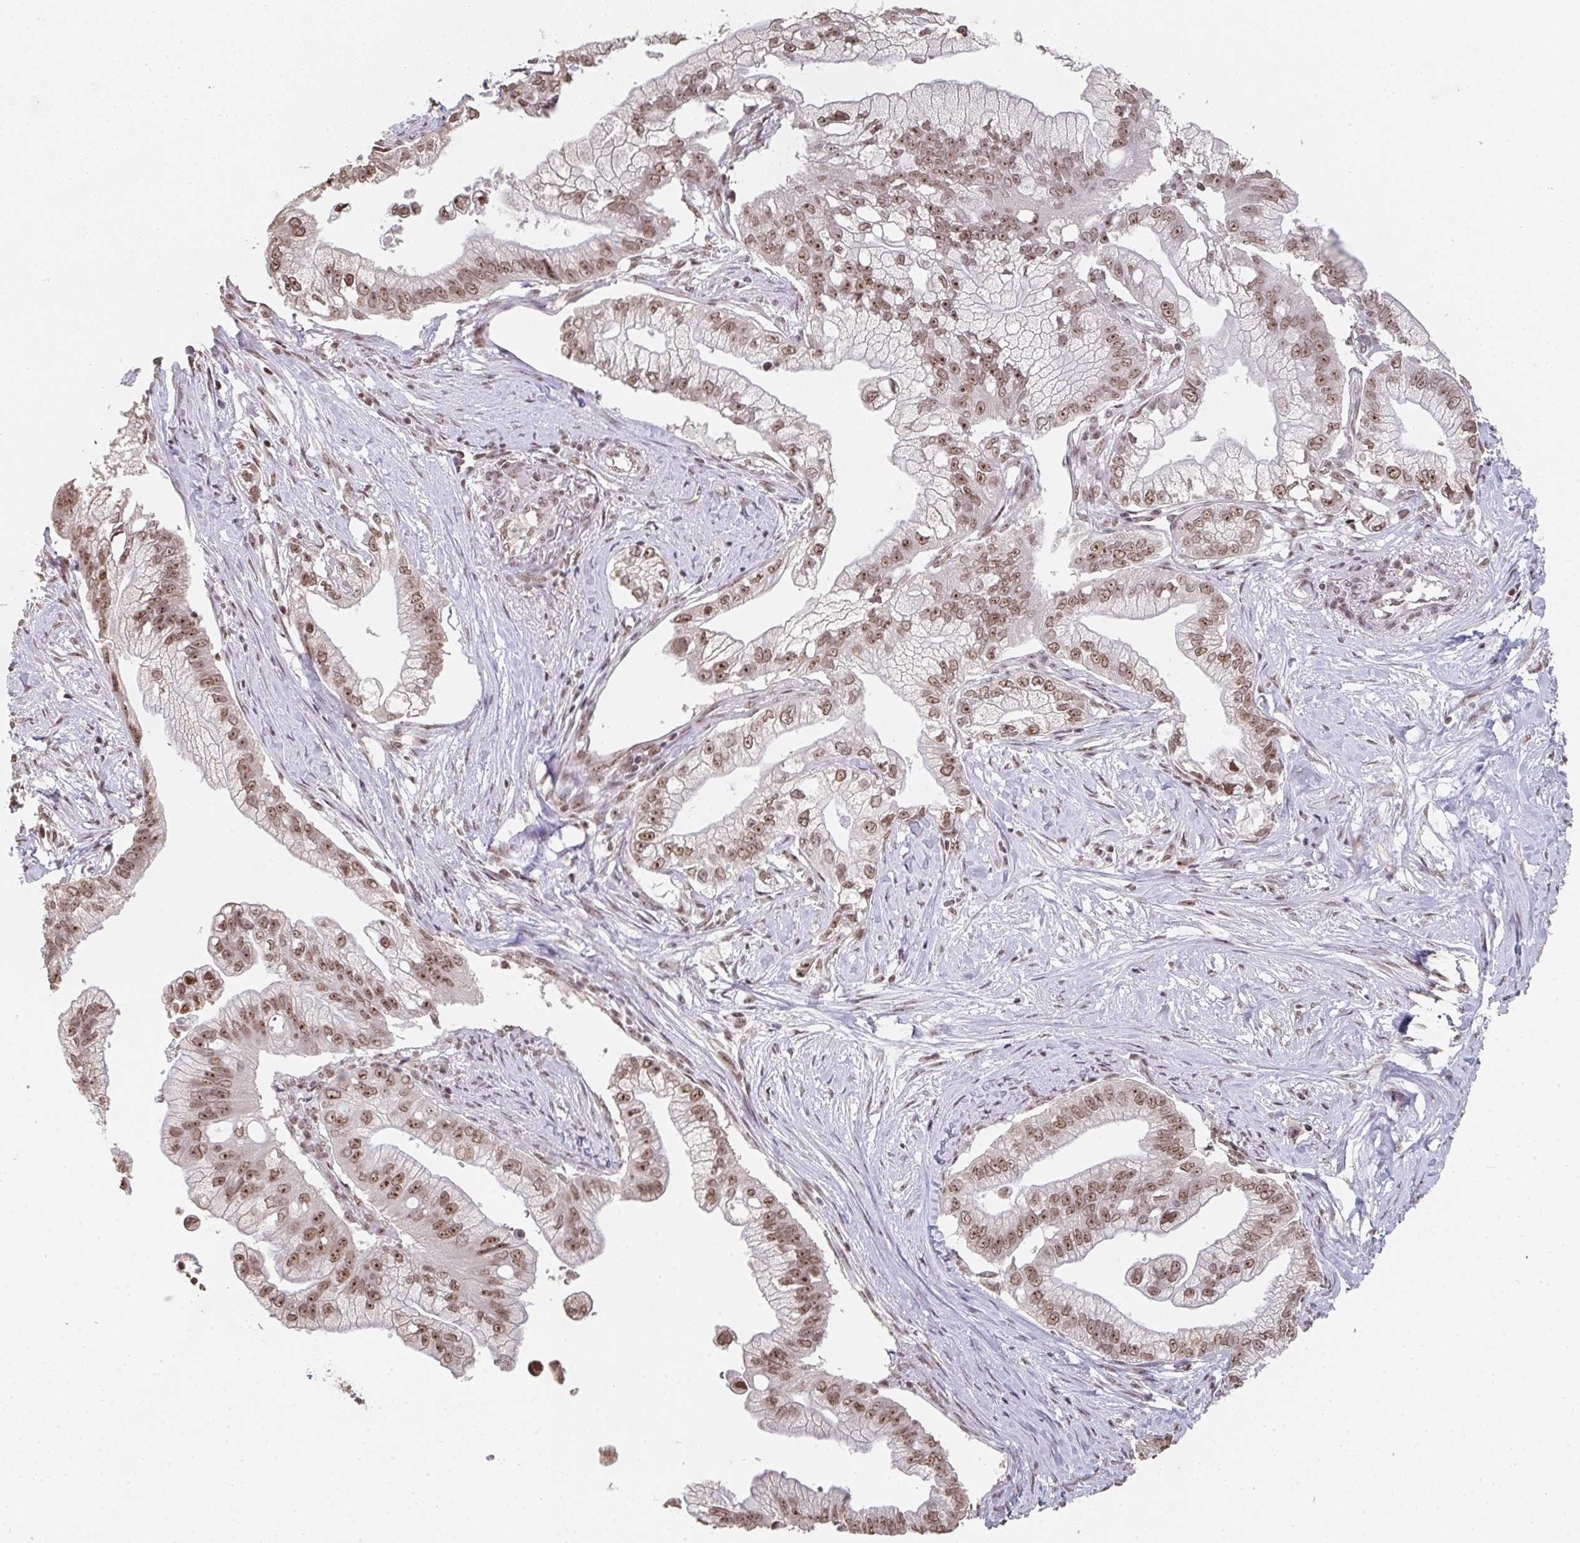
{"staining": {"intensity": "moderate", "quantity": ">75%", "location": "nuclear"}, "tissue": "pancreatic cancer", "cell_type": "Tumor cells", "image_type": "cancer", "snomed": [{"axis": "morphology", "description": "Adenocarcinoma, NOS"}, {"axis": "topography", "description": "Pancreas"}], "caption": "Moderate nuclear protein expression is identified in about >75% of tumor cells in pancreatic adenocarcinoma.", "gene": "DKC1", "patient": {"sex": "male", "age": 70}}